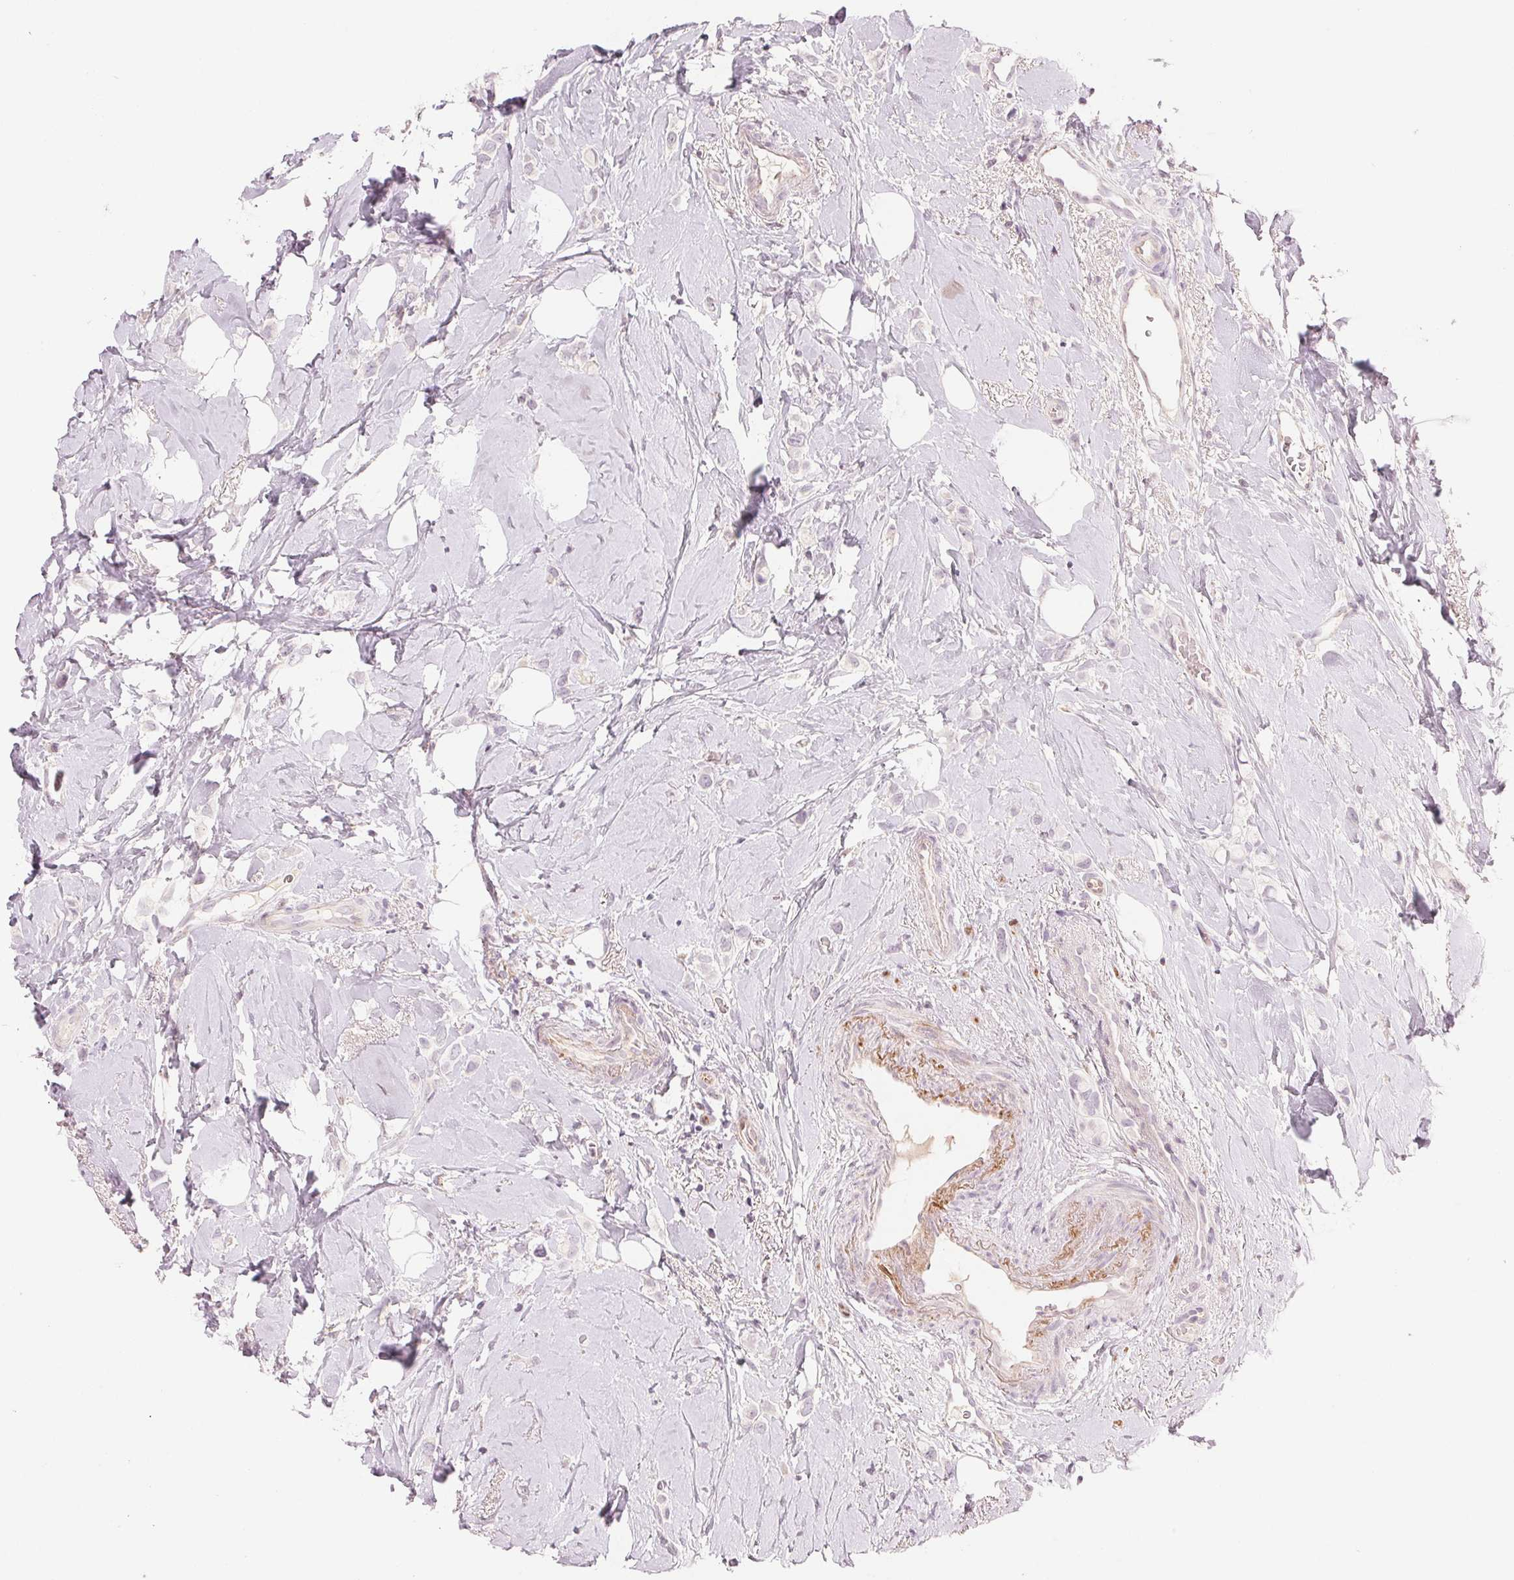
{"staining": {"intensity": "negative", "quantity": "none", "location": "none"}, "tissue": "breast cancer", "cell_type": "Tumor cells", "image_type": "cancer", "snomed": [{"axis": "morphology", "description": "Lobular carcinoma"}, {"axis": "topography", "description": "Breast"}], "caption": "A high-resolution photomicrograph shows immunohistochemistry staining of breast lobular carcinoma, which displays no significant expression in tumor cells. (DAB (3,3'-diaminobenzidine) immunohistochemistry (IHC) visualized using brightfield microscopy, high magnification).", "gene": "SLC17A4", "patient": {"sex": "female", "age": 66}}